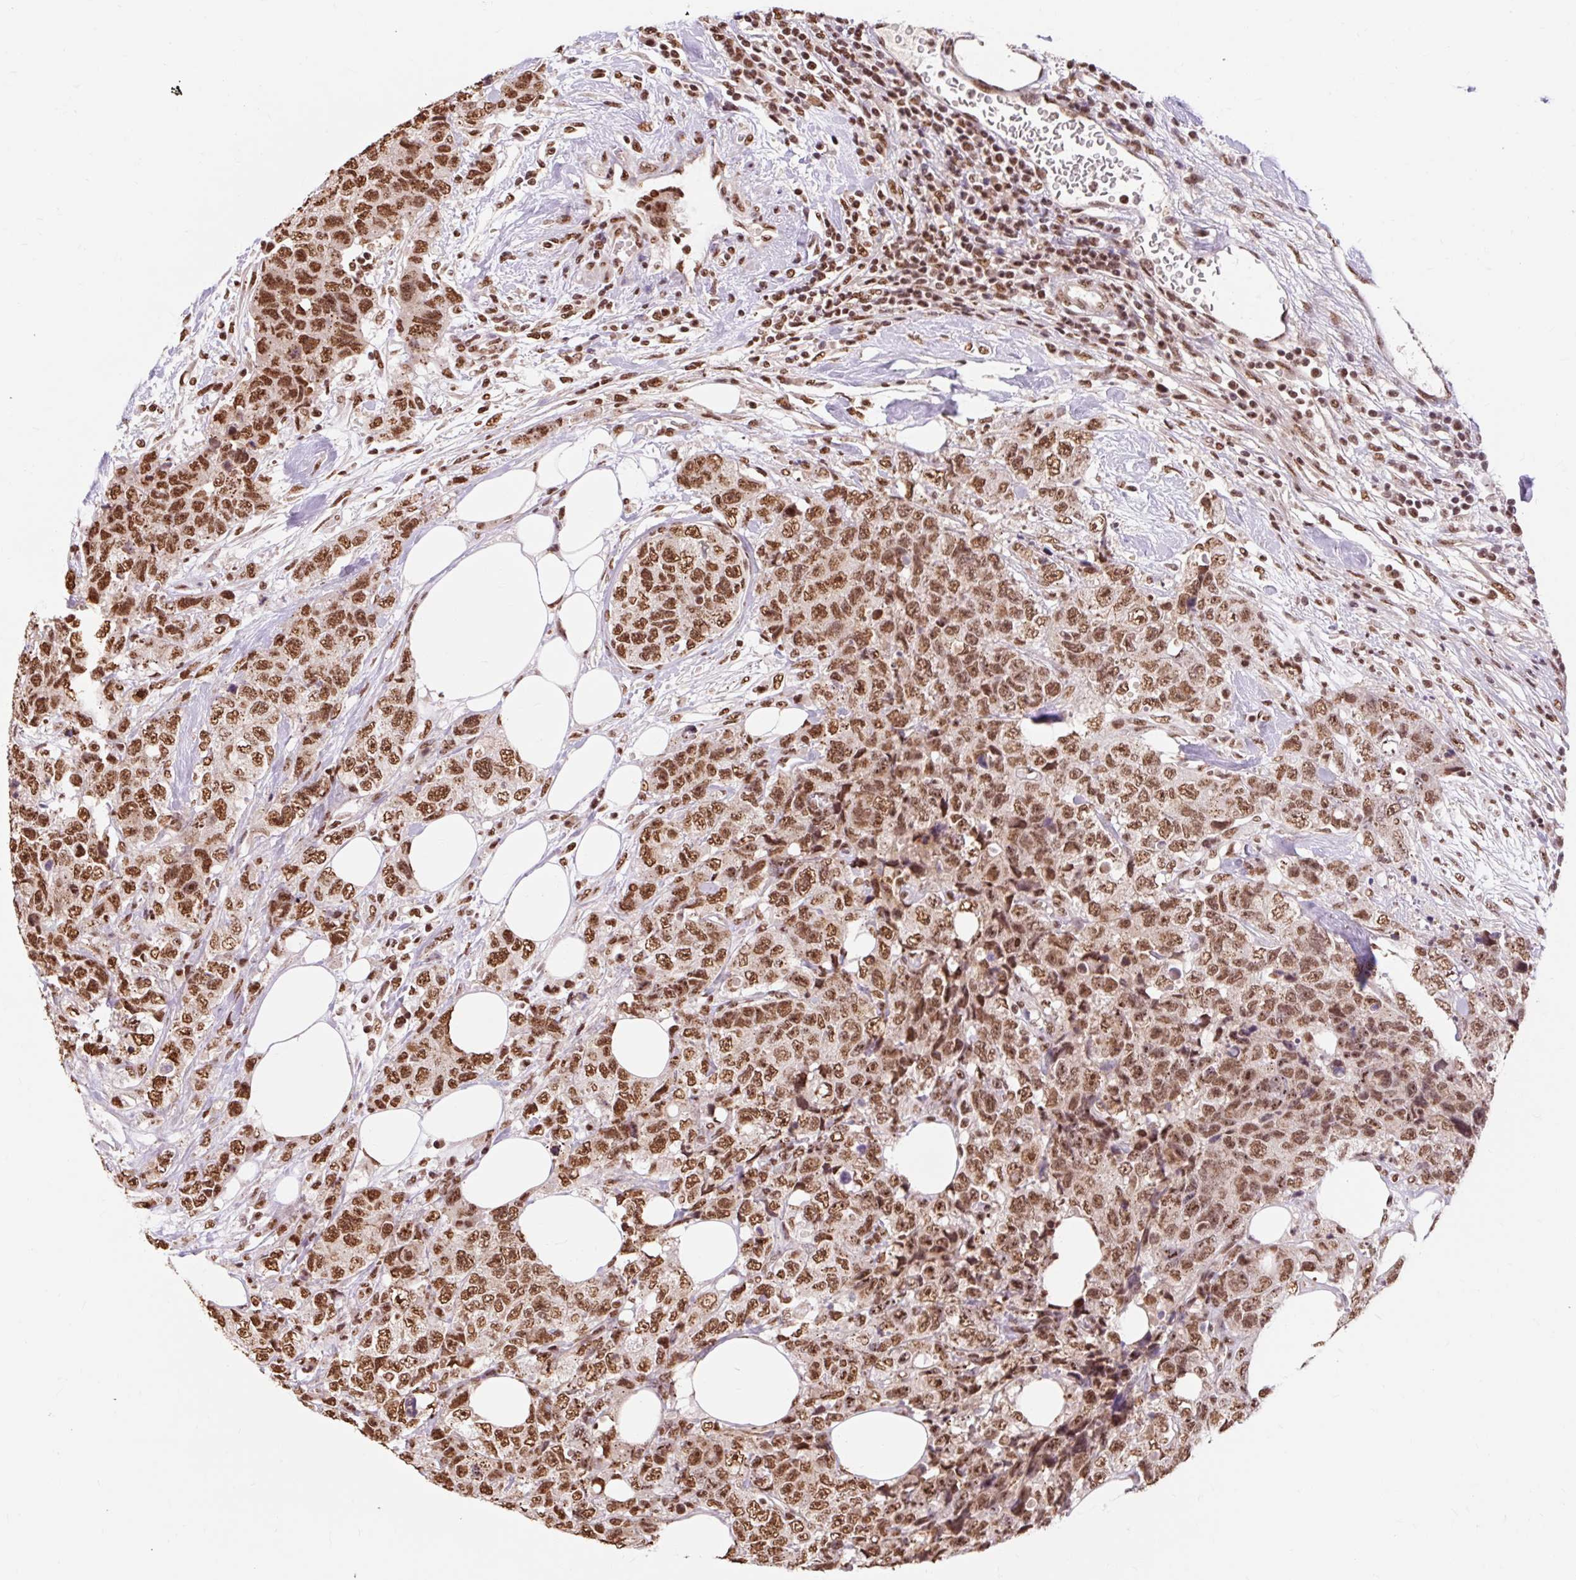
{"staining": {"intensity": "moderate", "quantity": ">75%", "location": "nuclear"}, "tissue": "urothelial cancer", "cell_type": "Tumor cells", "image_type": "cancer", "snomed": [{"axis": "morphology", "description": "Urothelial carcinoma, High grade"}, {"axis": "topography", "description": "Urinary bladder"}], "caption": "Immunohistochemical staining of human high-grade urothelial carcinoma shows medium levels of moderate nuclear expression in about >75% of tumor cells.", "gene": "BICRA", "patient": {"sex": "female", "age": 78}}